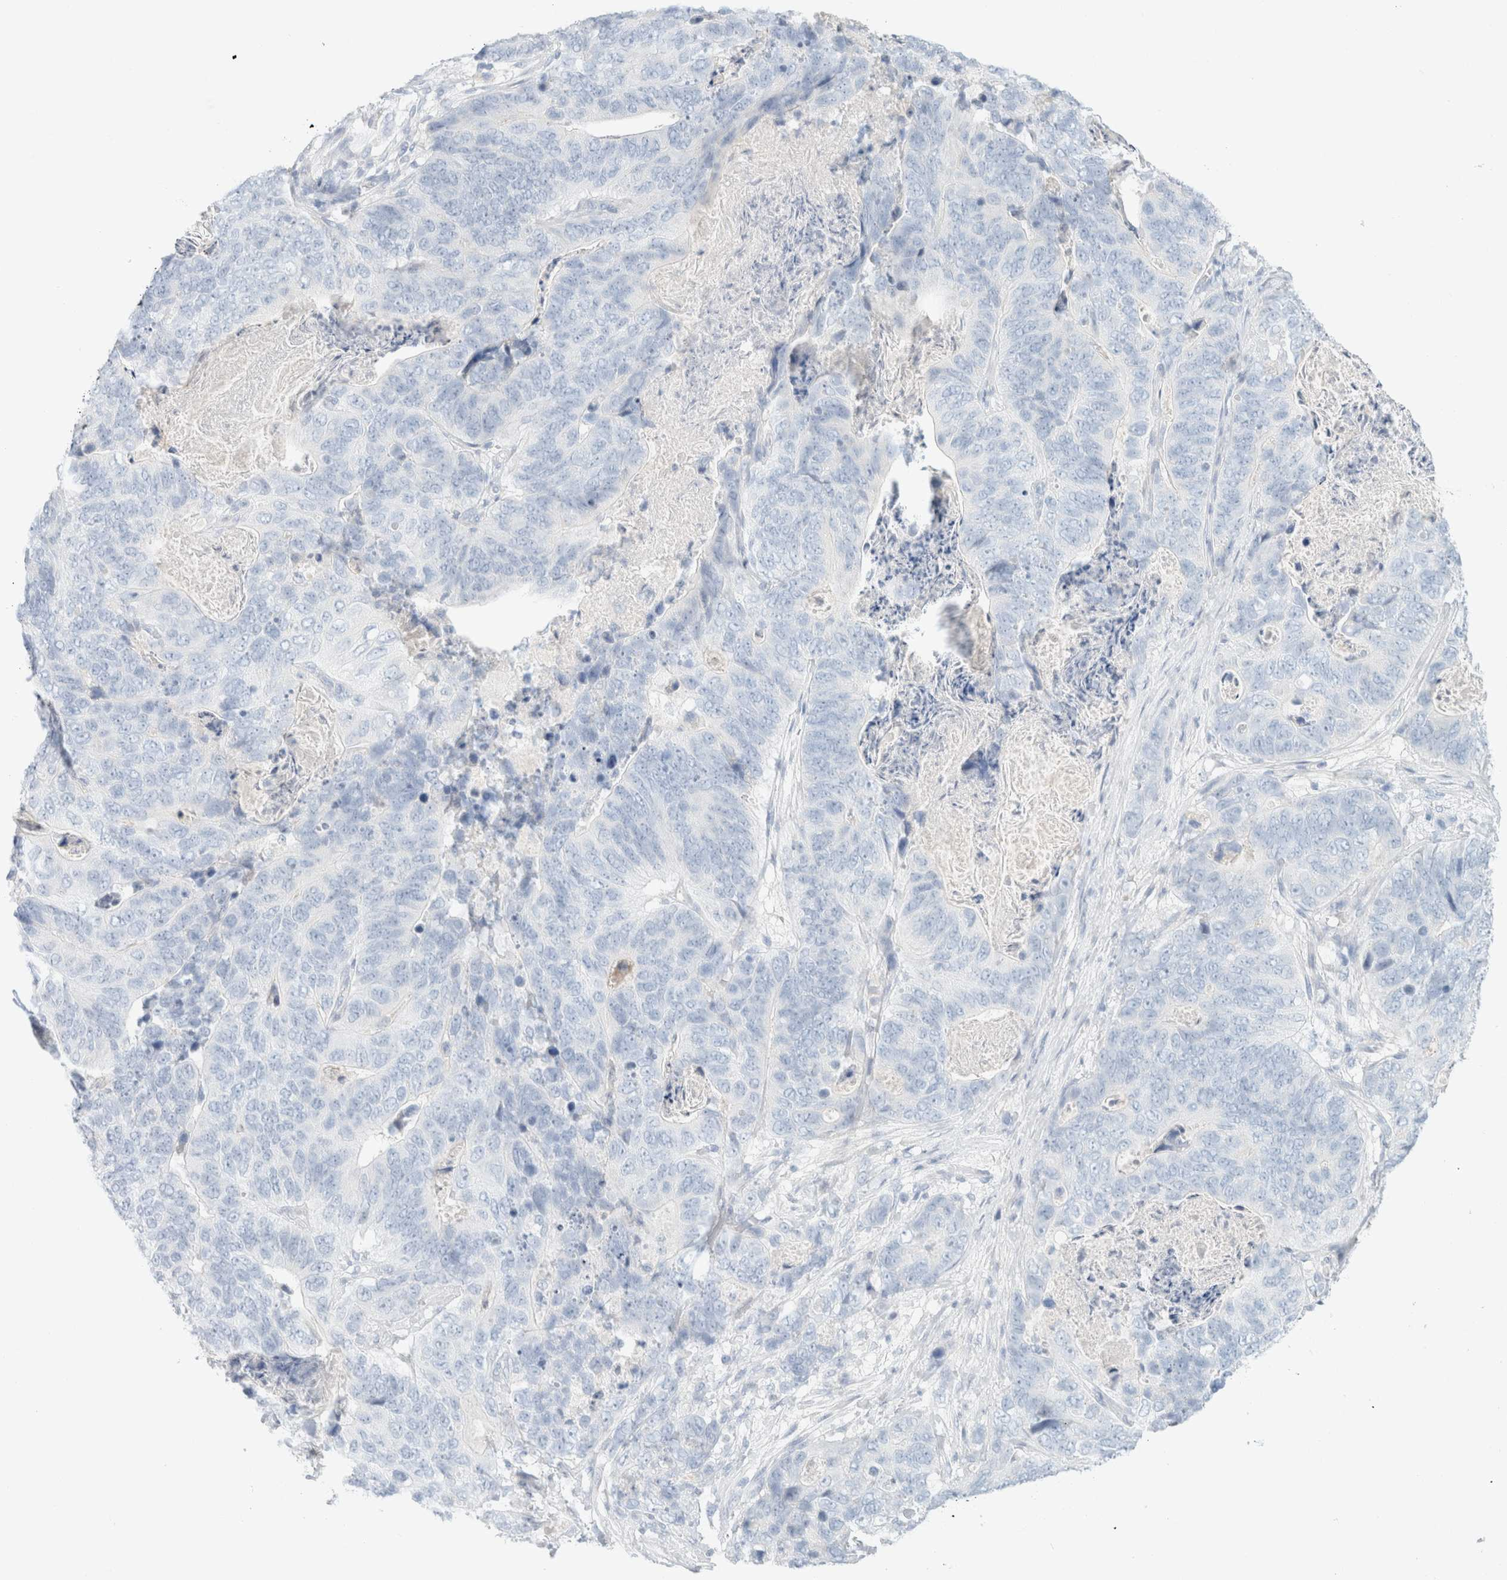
{"staining": {"intensity": "negative", "quantity": "none", "location": "none"}, "tissue": "stomach cancer", "cell_type": "Tumor cells", "image_type": "cancer", "snomed": [{"axis": "morphology", "description": "Normal tissue, NOS"}, {"axis": "morphology", "description": "Adenocarcinoma, NOS"}, {"axis": "topography", "description": "Stomach"}], "caption": "Stomach cancer stained for a protein using IHC demonstrates no positivity tumor cells.", "gene": "CPQ", "patient": {"sex": "female", "age": 89}}